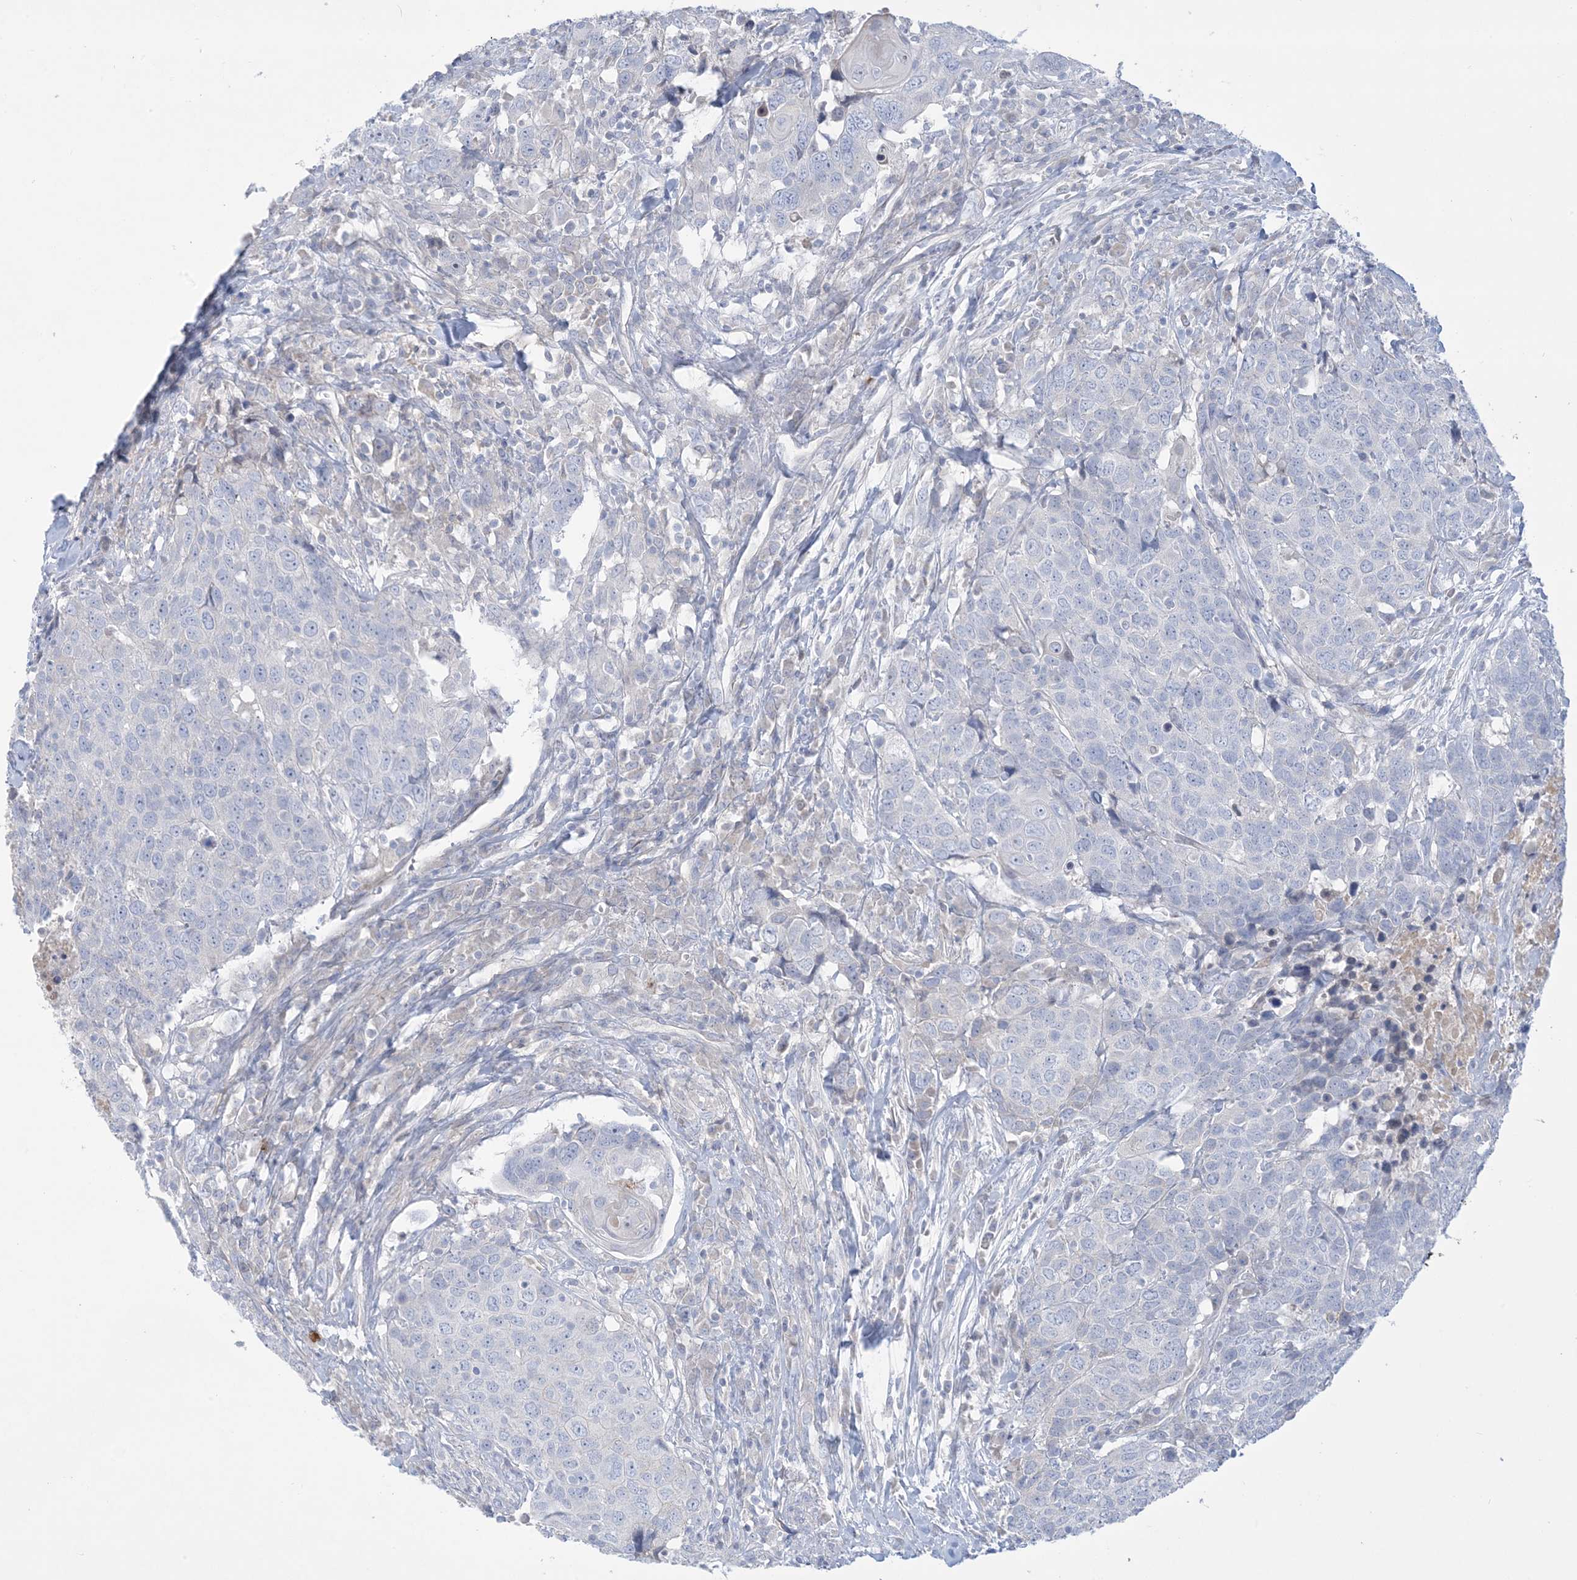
{"staining": {"intensity": "negative", "quantity": "none", "location": "none"}, "tissue": "head and neck cancer", "cell_type": "Tumor cells", "image_type": "cancer", "snomed": [{"axis": "morphology", "description": "Squamous cell carcinoma, NOS"}, {"axis": "topography", "description": "Head-Neck"}], "caption": "Protein analysis of head and neck cancer exhibits no significant positivity in tumor cells.", "gene": "ATP11C", "patient": {"sex": "male", "age": 66}}